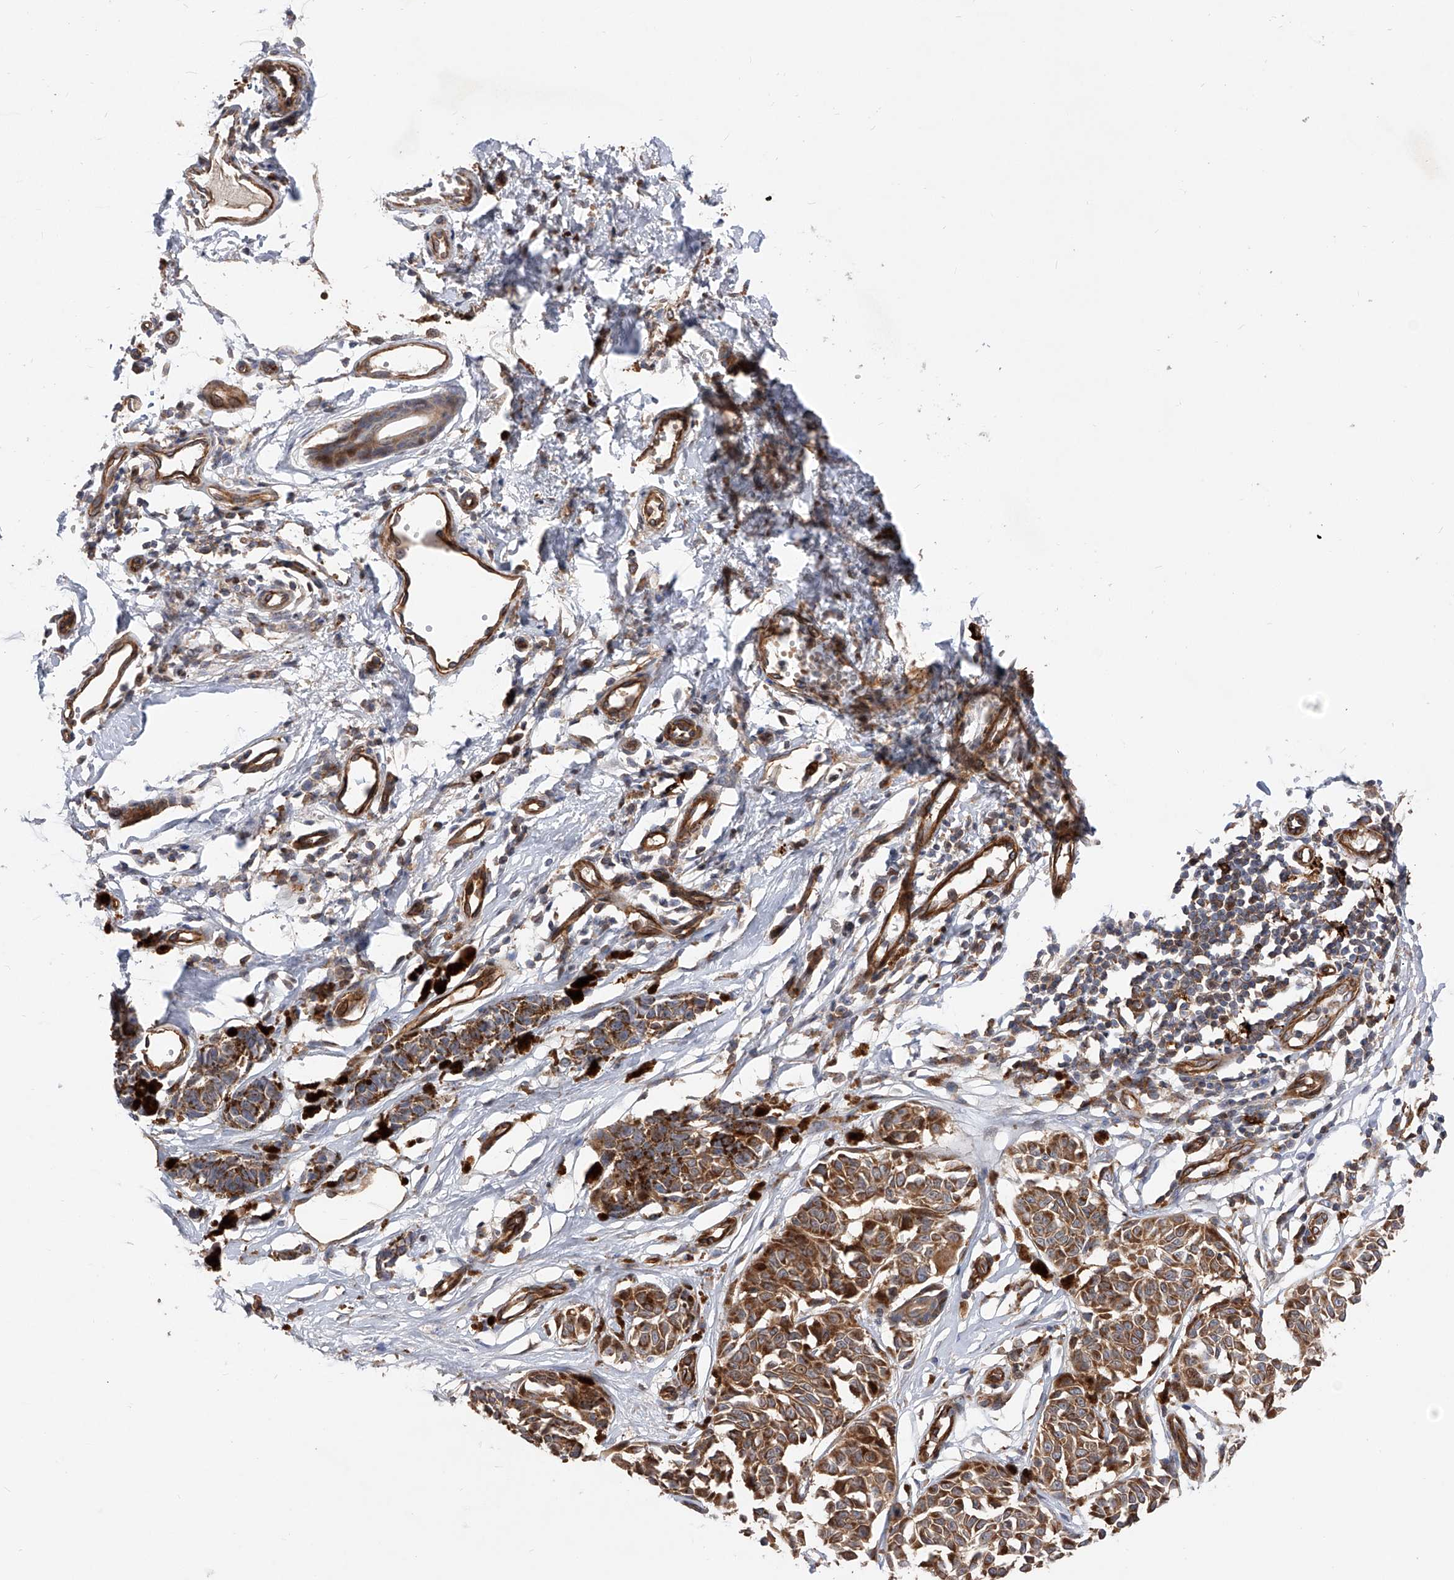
{"staining": {"intensity": "moderate", "quantity": ">75%", "location": "cytoplasmic/membranous"}, "tissue": "melanoma", "cell_type": "Tumor cells", "image_type": "cancer", "snomed": [{"axis": "morphology", "description": "Malignant melanoma, NOS"}, {"axis": "topography", "description": "Skin"}], "caption": "Protein staining of melanoma tissue demonstrates moderate cytoplasmic/membranous expression in about >75% of tumor cells.", "gene": "PDSS2", "patient": {"sex": "male", "age": 53}}